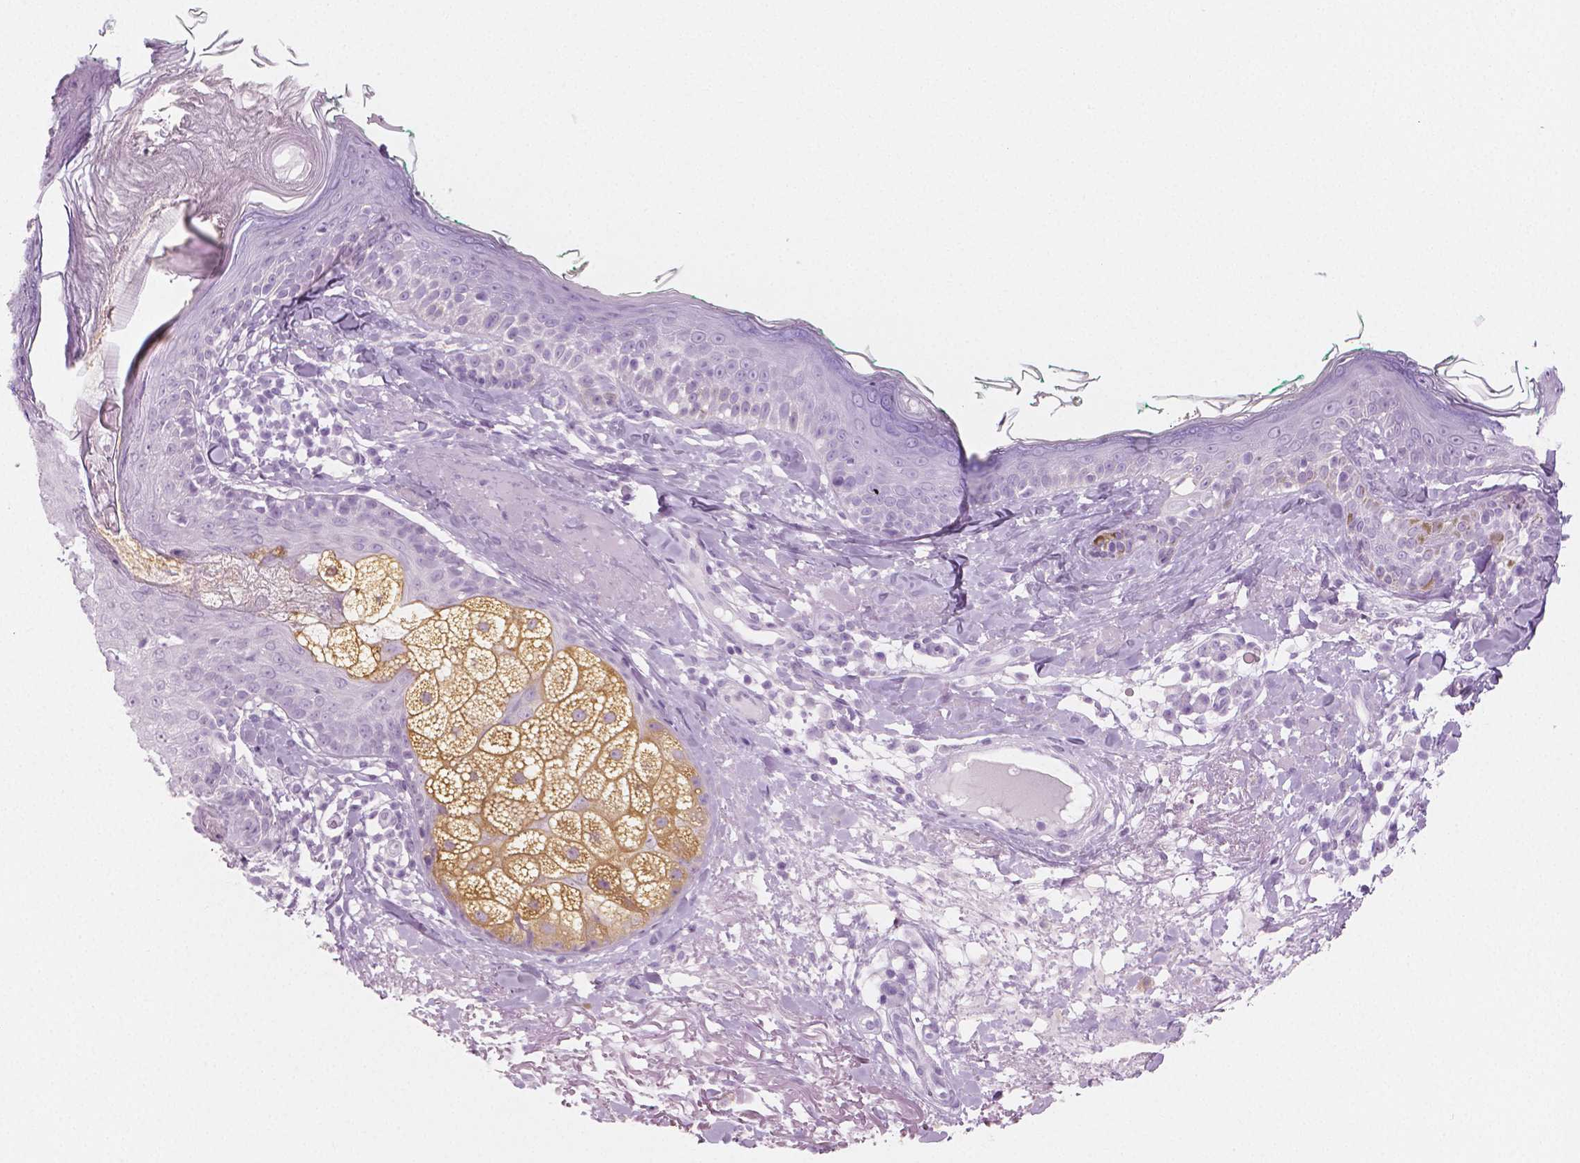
{"staining": {"intensity": "negative", "quantity": "none", "location": "none"}, "tissue": "skin", "cell_type": "Fibroblasts", "image_type": "normal", "snomed": [{"axis": "morphology", "description": "Normal tissue, NOS"}, {"axis": "topography", "description": "Skin"}], "caption": "An immunohistochemistry histopathology image of normal skin is shown. There is no staining in fibroblasts of skin.", "gene": "PLIN4", "patient": {"sex": "male", "age": 73}}